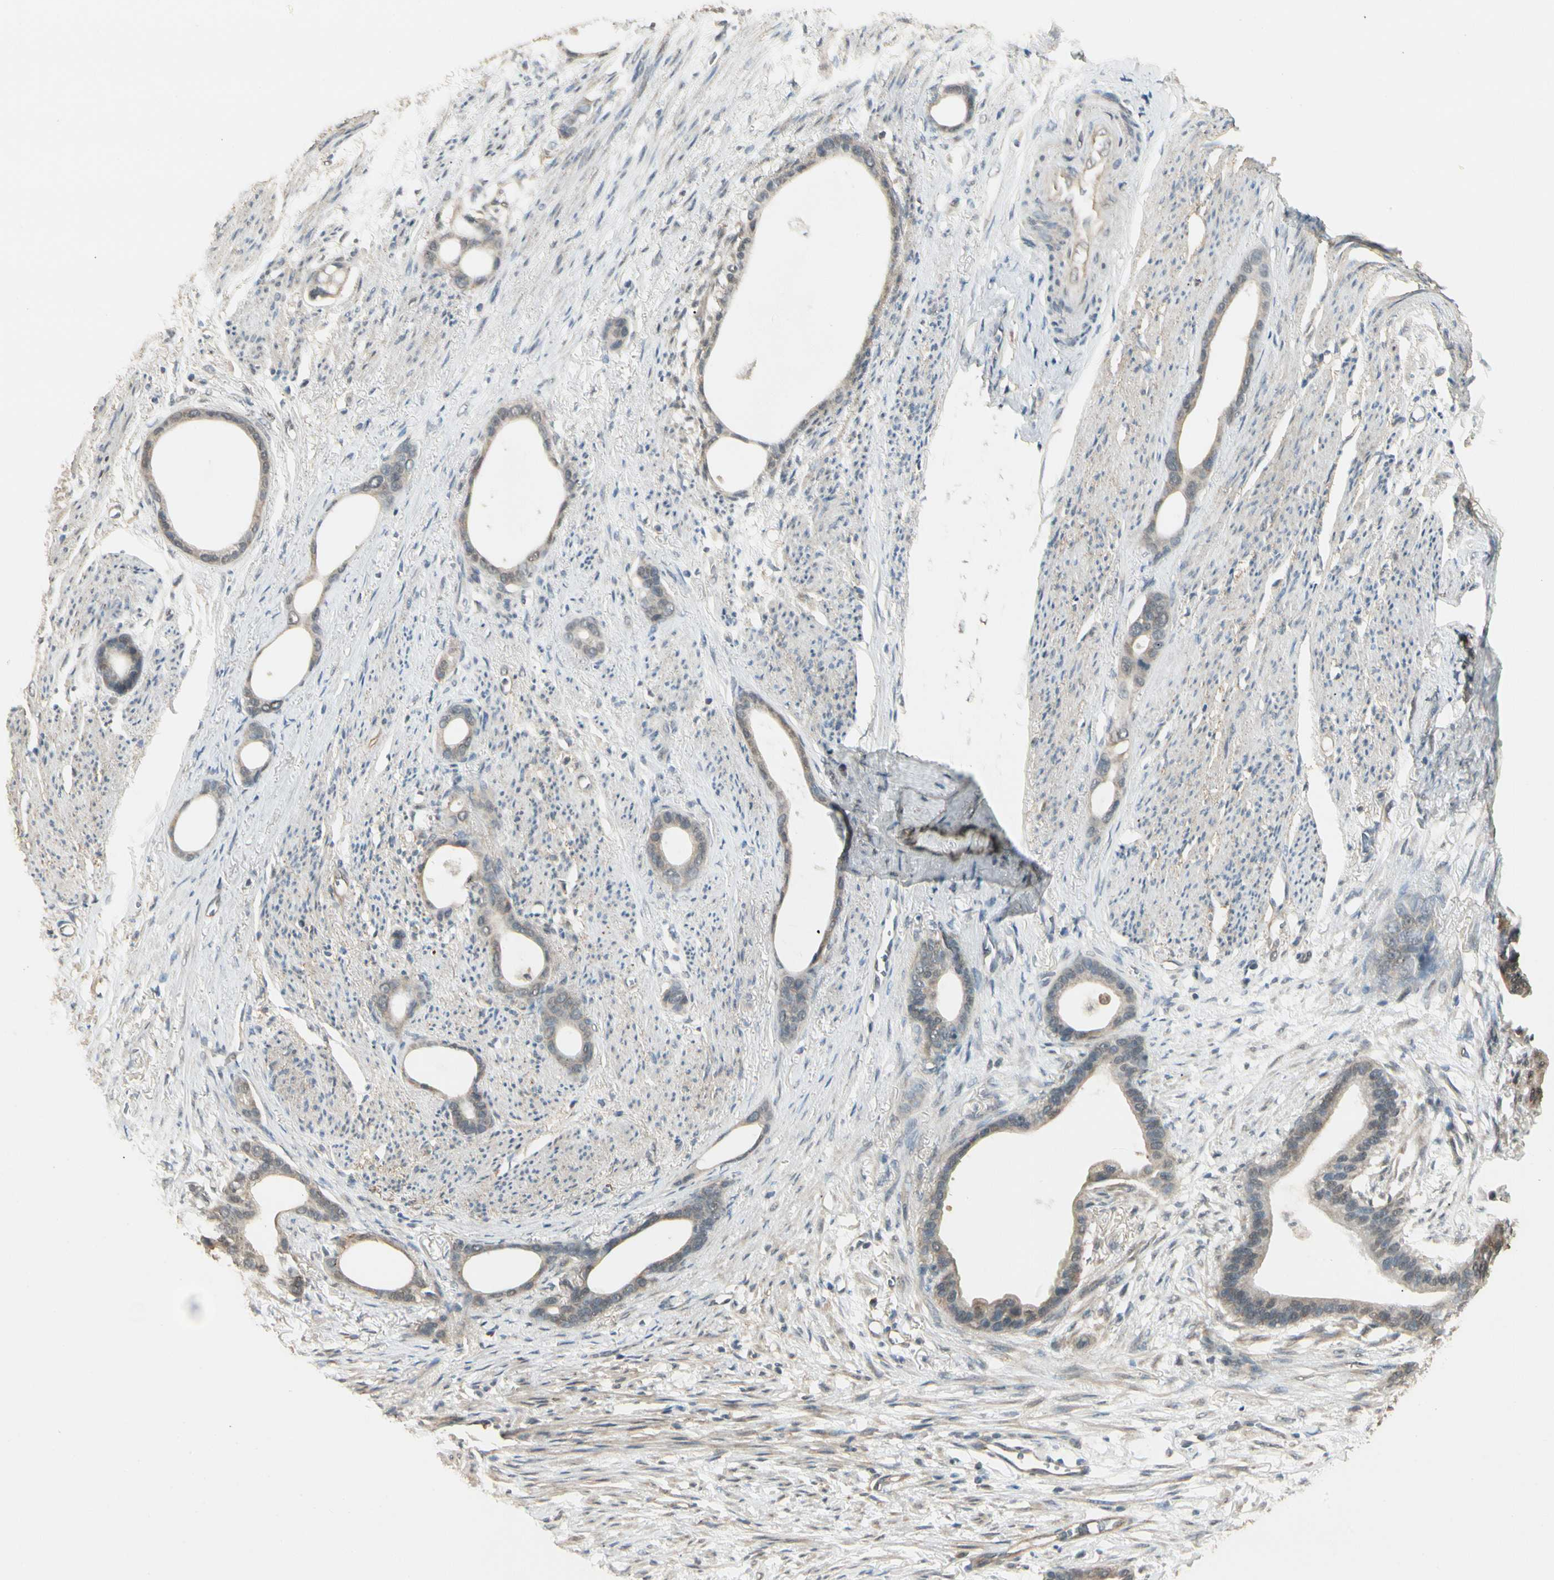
{"staining": {"intensity": "weak", "quantity": "25%-75%", "location": "cytoplasmic/membranous"}, "tissue": "stomach cancer", "cell_type": "Tumor cells", "image_type": "cancer", "snomed": [{"axis": "morphology", "description": "Adenocarcinoma, NOS"}, {"axis": "topography", "description": "Stomach"}], "caption": "Adenocarcinoma (stomach) stained with a protein marker shows weak staining in tumor cells.", "gene": "SGCA", "patient": {"sex": "female", "age": 75}}